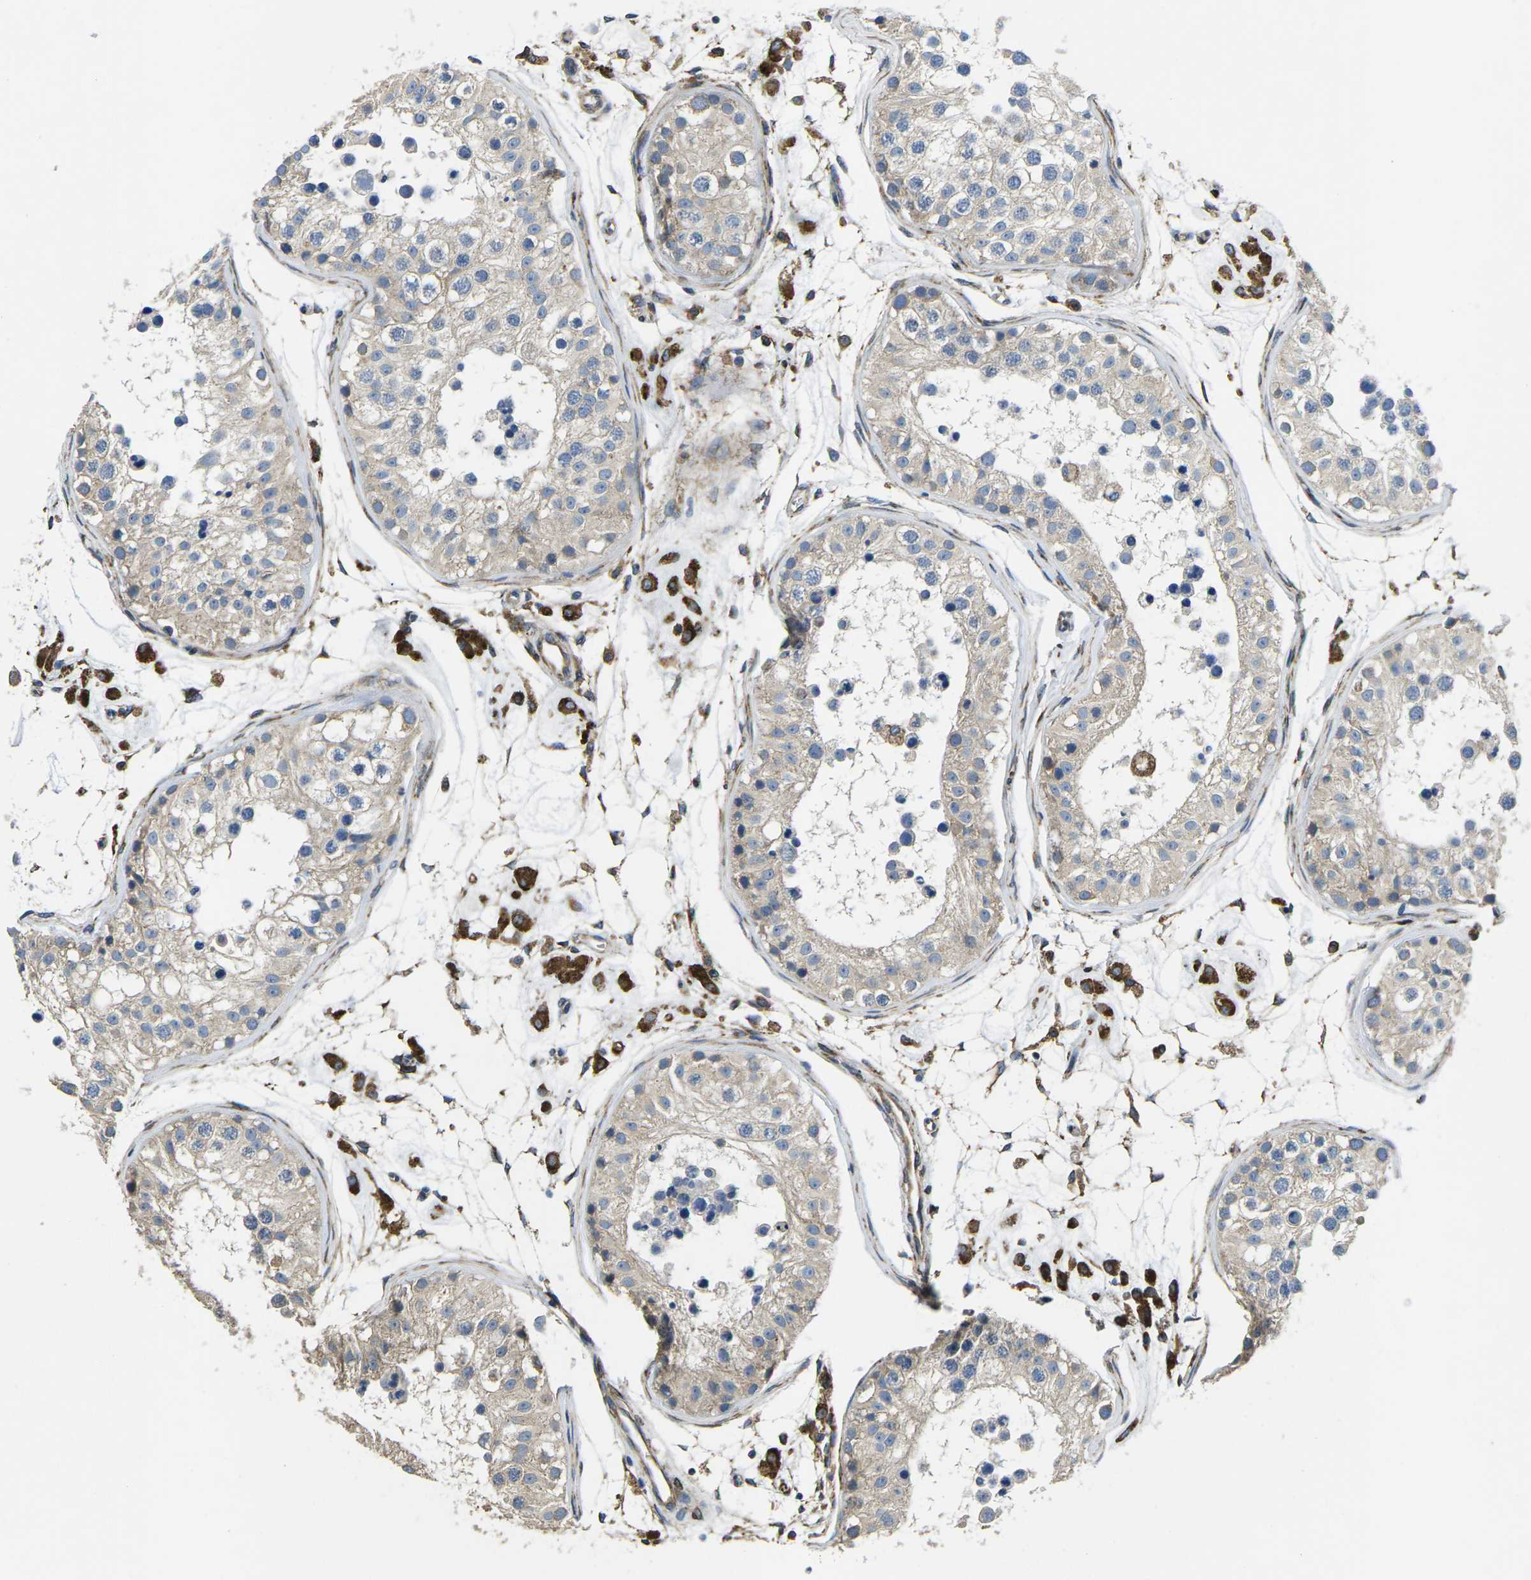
{"staining": {"intensity": "weak", "quantity": "25%-75%", "location": "cytoplasmic/membranous"}, "tissue": "testis", "cell_type": "Cells in seminiferous ducts", "image_type": "normal", "snomed": [{"axis": "morphology", "description": "Normal tissue, NOS"}, {"axis": "morphology", "description": "Adenocarcinoma, metastatic, NOS"}, {"axis": "topography", "description": "Testis"}], "caption": "Immunohistochemical staining of benign human testis displays 25%-75% levels of weak cytoplasmic/membranous protein positivity in approximately 25%-75% of cells in seminiferous ducts. (Brightfield microscopy of DAB IHC at high magnification).", "gene": "PDZD8", "patient": {"sex": "male", "age": 26}}